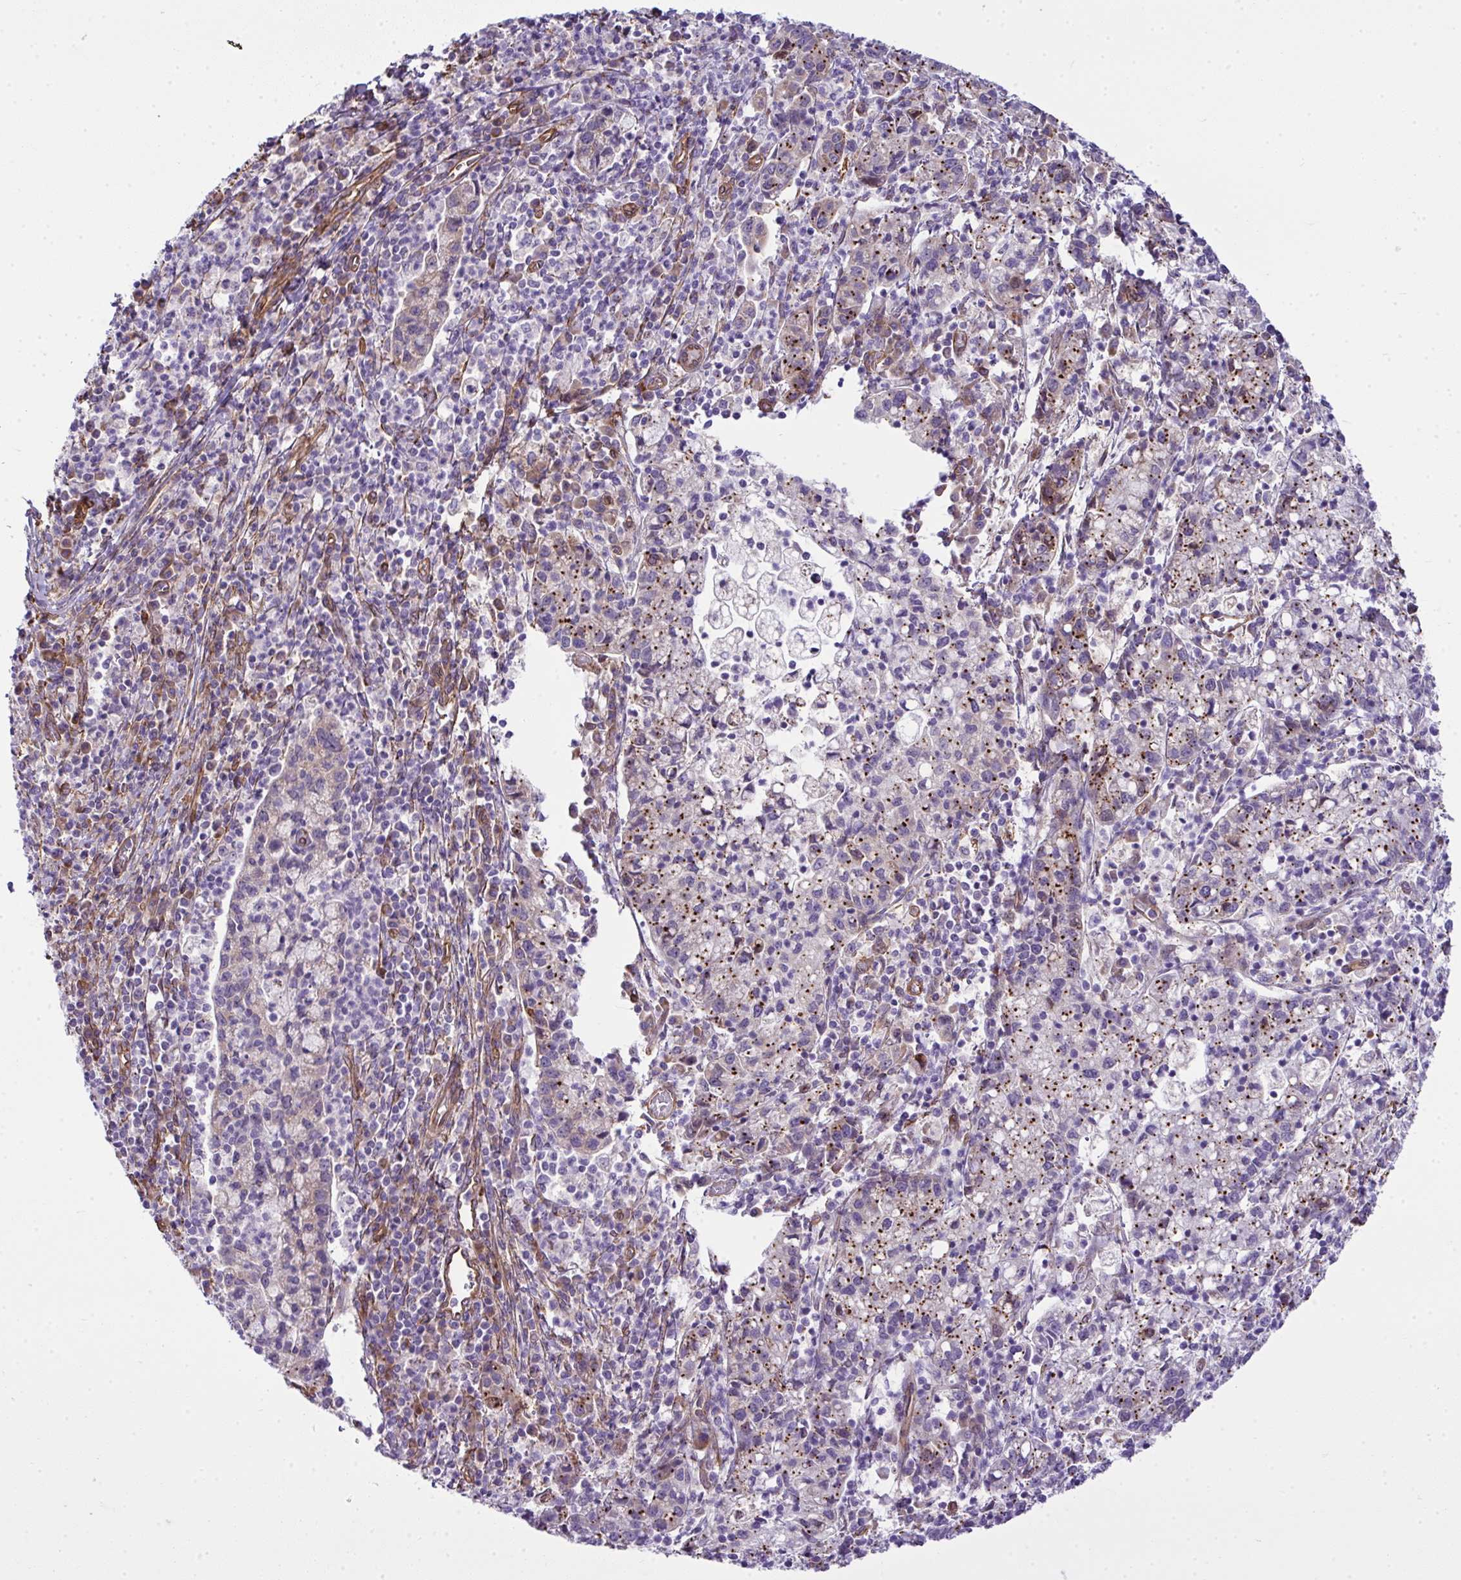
{"staining": {"intensity": "negative", "quantity": "none", "location": "none"}, "tissue": "cervical cancer", "cell_type": "Tumor cells", "image_type": "cancer", "snomed": [{"axis": "morphology", "description": "Normal tissue, NOS"}, {"axis": "morphology", "description": "Adenocarcinoma, NOS"}, {"axis": "topography", "description": "Cervix"}], "caption": "The image reveals no staining of tumor cells in cervical adenocarcinoma. (Stains: DAB immunohistochemistry (IHC) with hematoxylin counter stain, Microscopy: brightfield microscopy at high magnification).", "gene": "RSKR", "patient": {"sex": "female", "age": 44}}